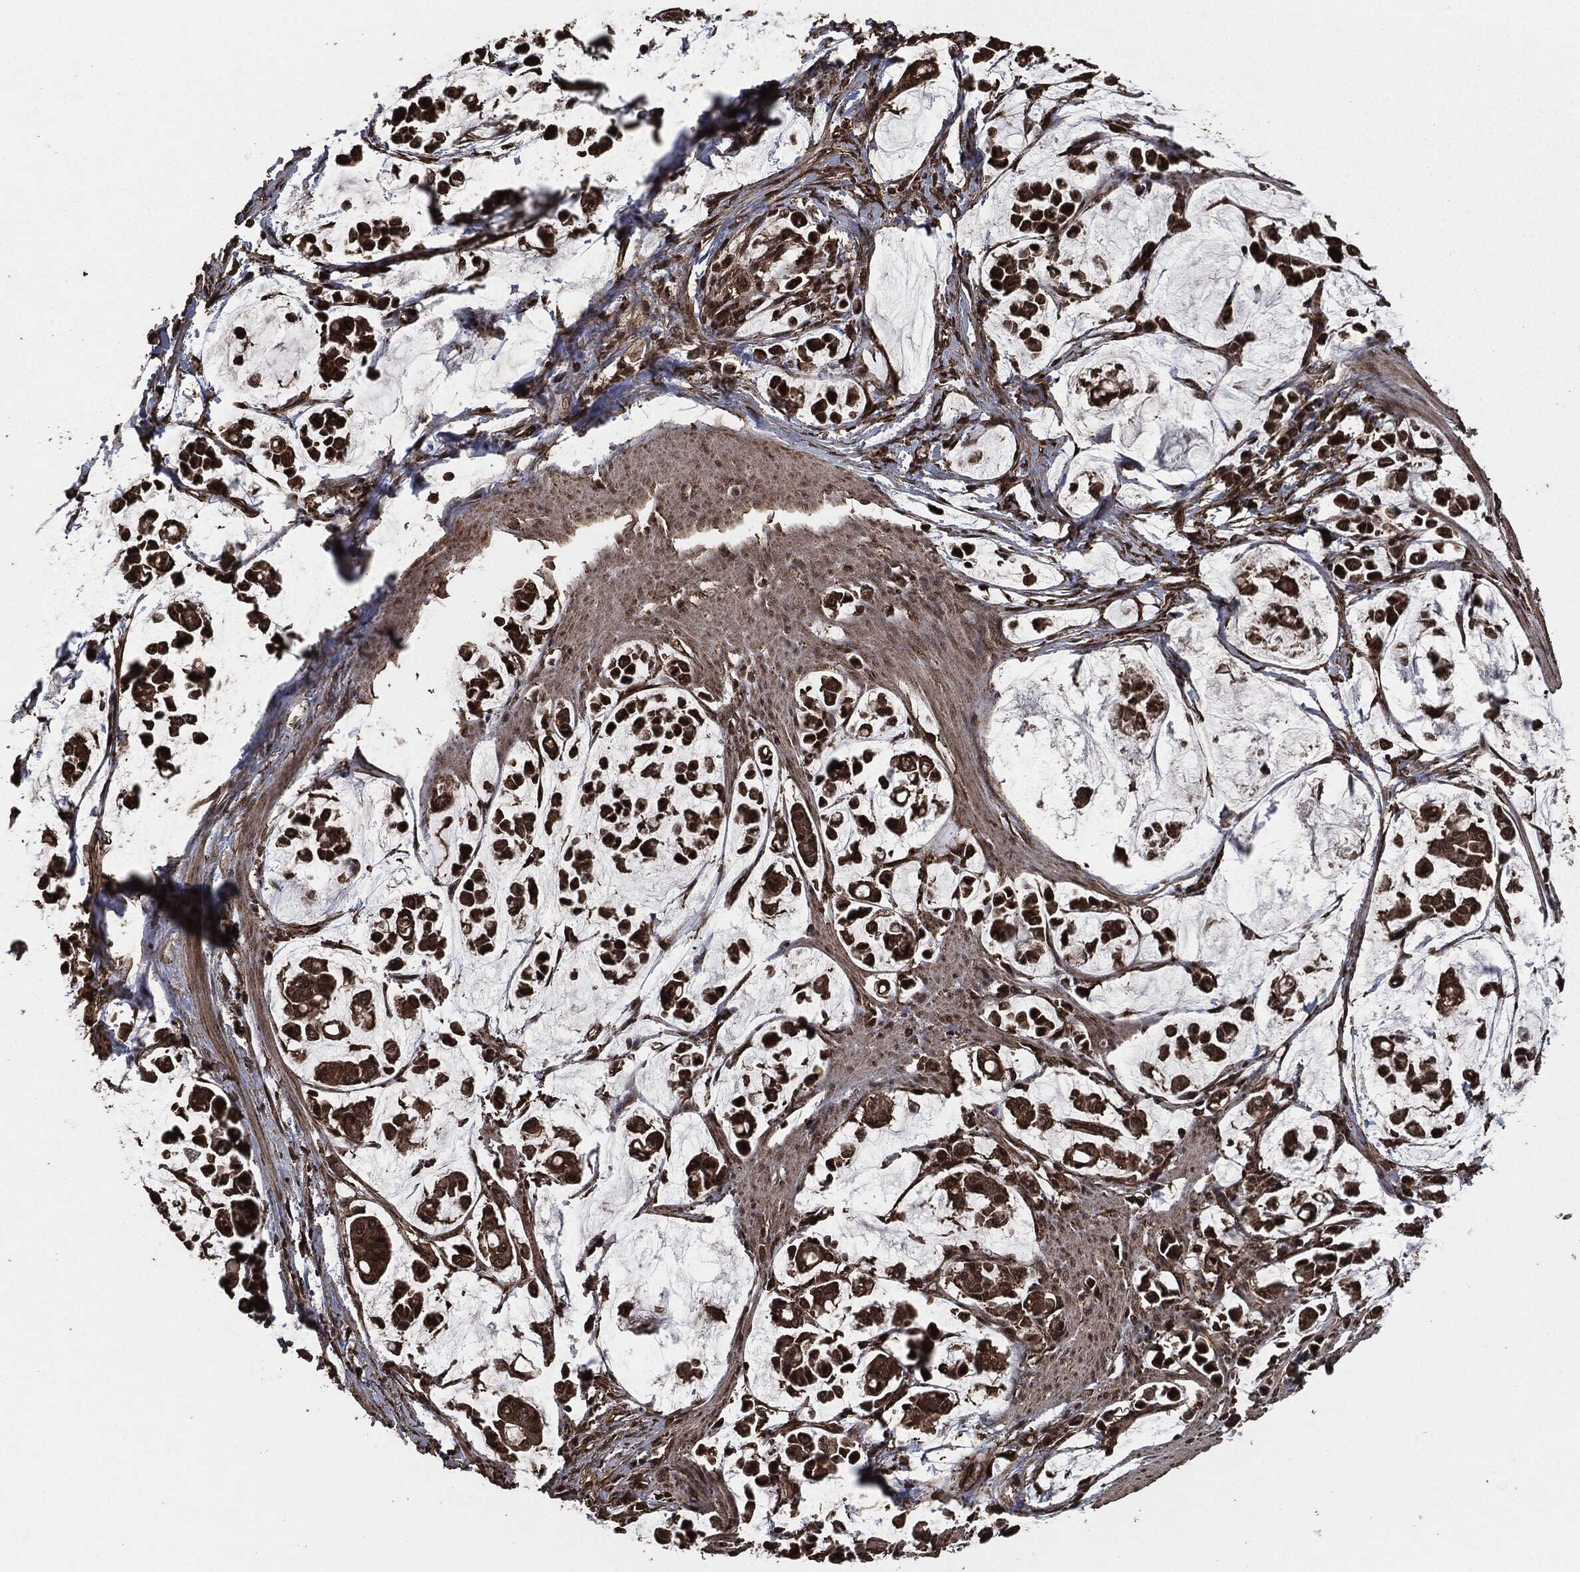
{"staining": {"intensity": "strong", "quantity": ">75%", "location": "cytoplasmic/membranous"}, "tissue": "stomach cancer", "cell_type": "Tumor cells", "image_type": "cancer", "snomed": [{"axis": "morphology", "description": "Adenocarcinoma, NOS"}, {"axis": "topography", "description": "Stomach"}], "caption": "A high amount of strong cytoplasmic/membranous positivity is identified in approximately >75% of tumor cells in stomach cancer tissue.", "gene": "EGFR", "patient": {"sex": "male", "age": 82}}